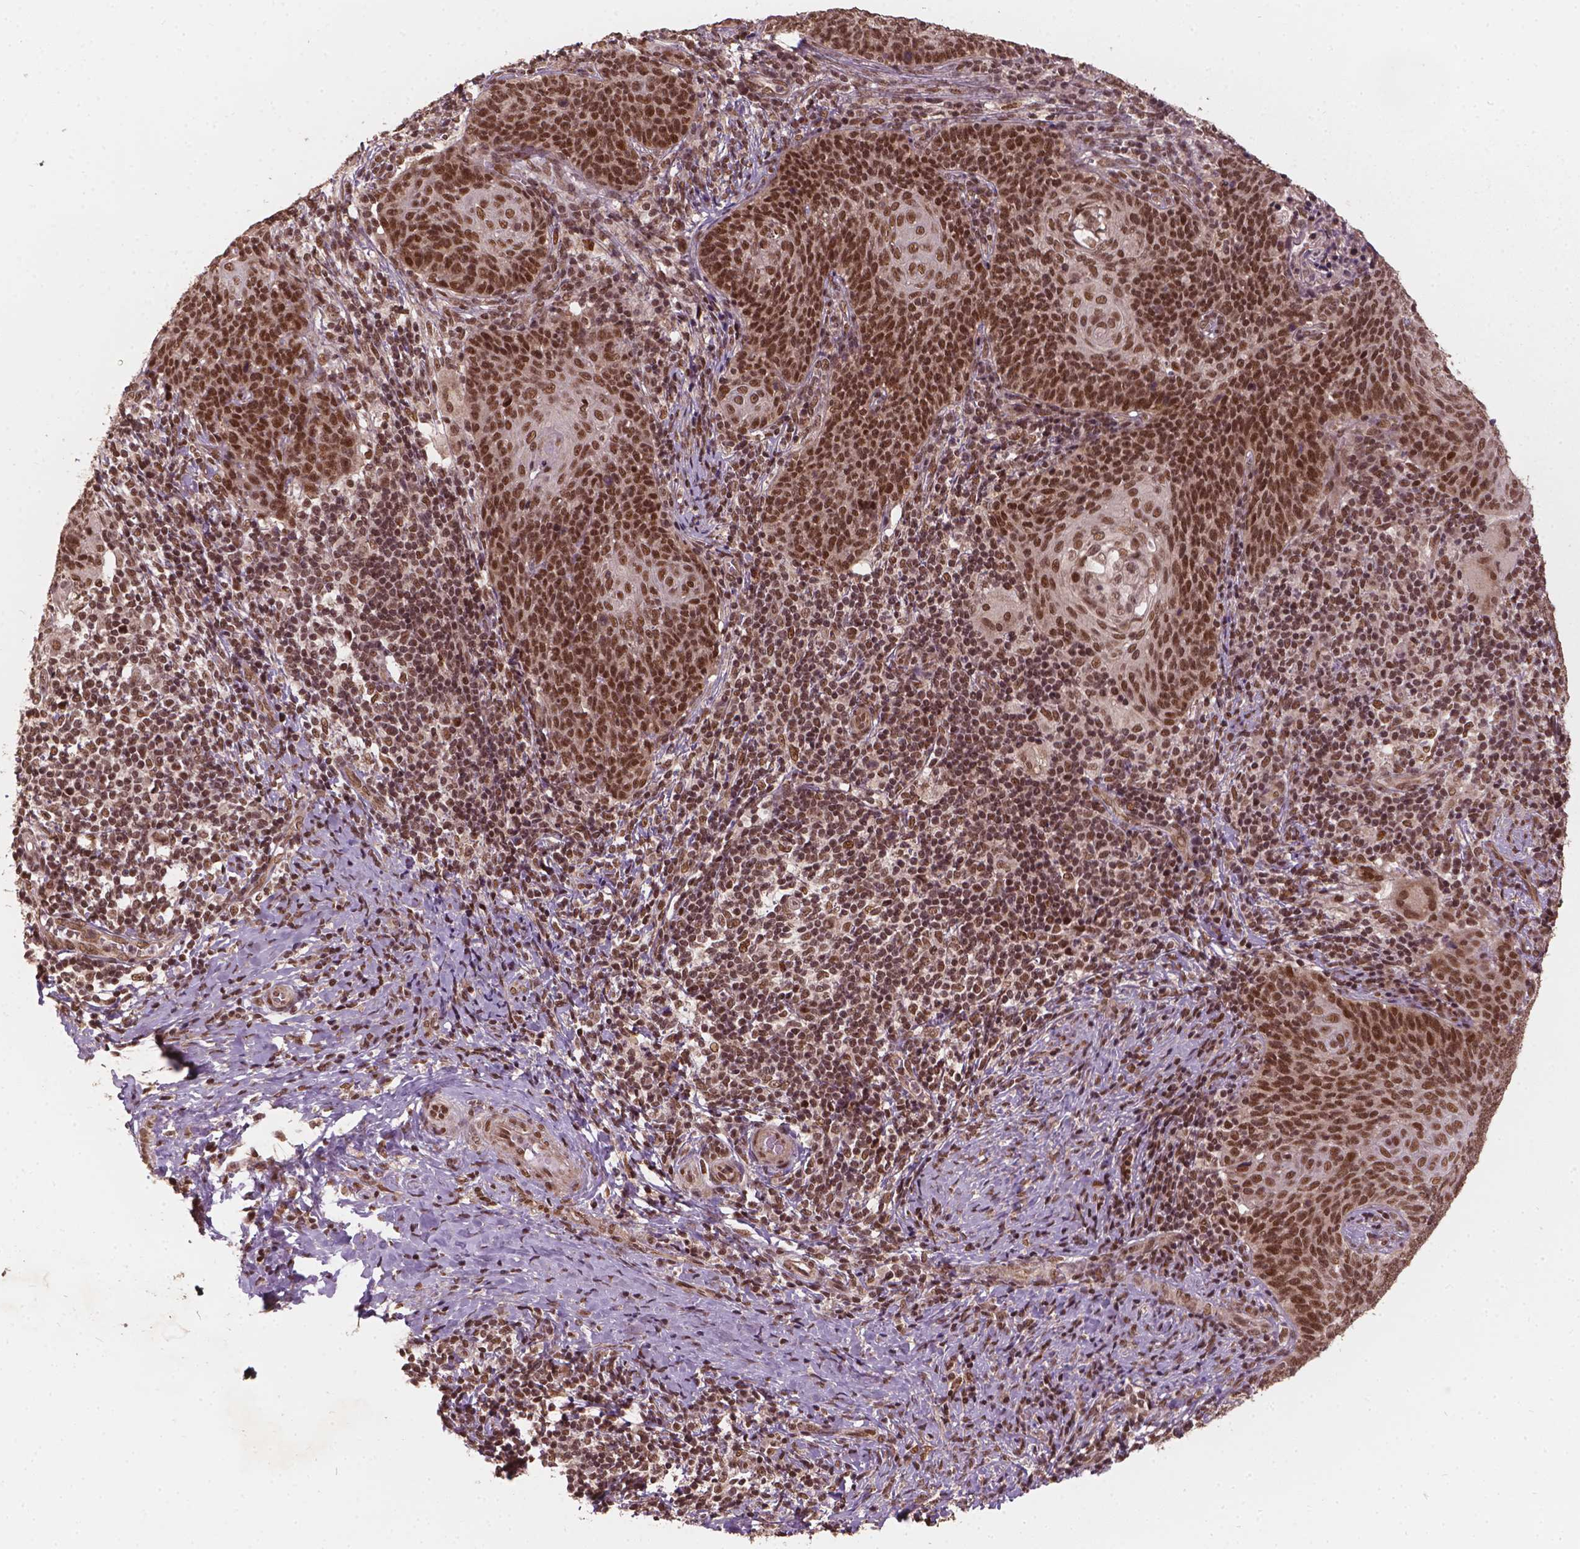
{"staining": {"intensity": "moderate", "quantity": ">75%", "location": "nuclear"}, "tissue": "cervical cancer", "cell_type": "Tumor cells", "image_type": "cancer", "snomed": [{"axis": "morphology", "description": "Normal tissue, NOS"}, {"axis": "morphology", "description": "Squamous cell carcinoma, NOS"}, {"axis": "topography", "description": "Cervix"}], "caption": "Immunohistochemistry micrograph of neoplastic tissue: human cervical cancer (squamous cell carcinoma) stained using immunohistochemistry (IHC) reveals medium levels of moderate protein expression localized specifically in the nuclear of tumor cells, appearing as a nuclear brown color.", "gene": "GPS2", "patient": {"sex": "female", "age": 39}}